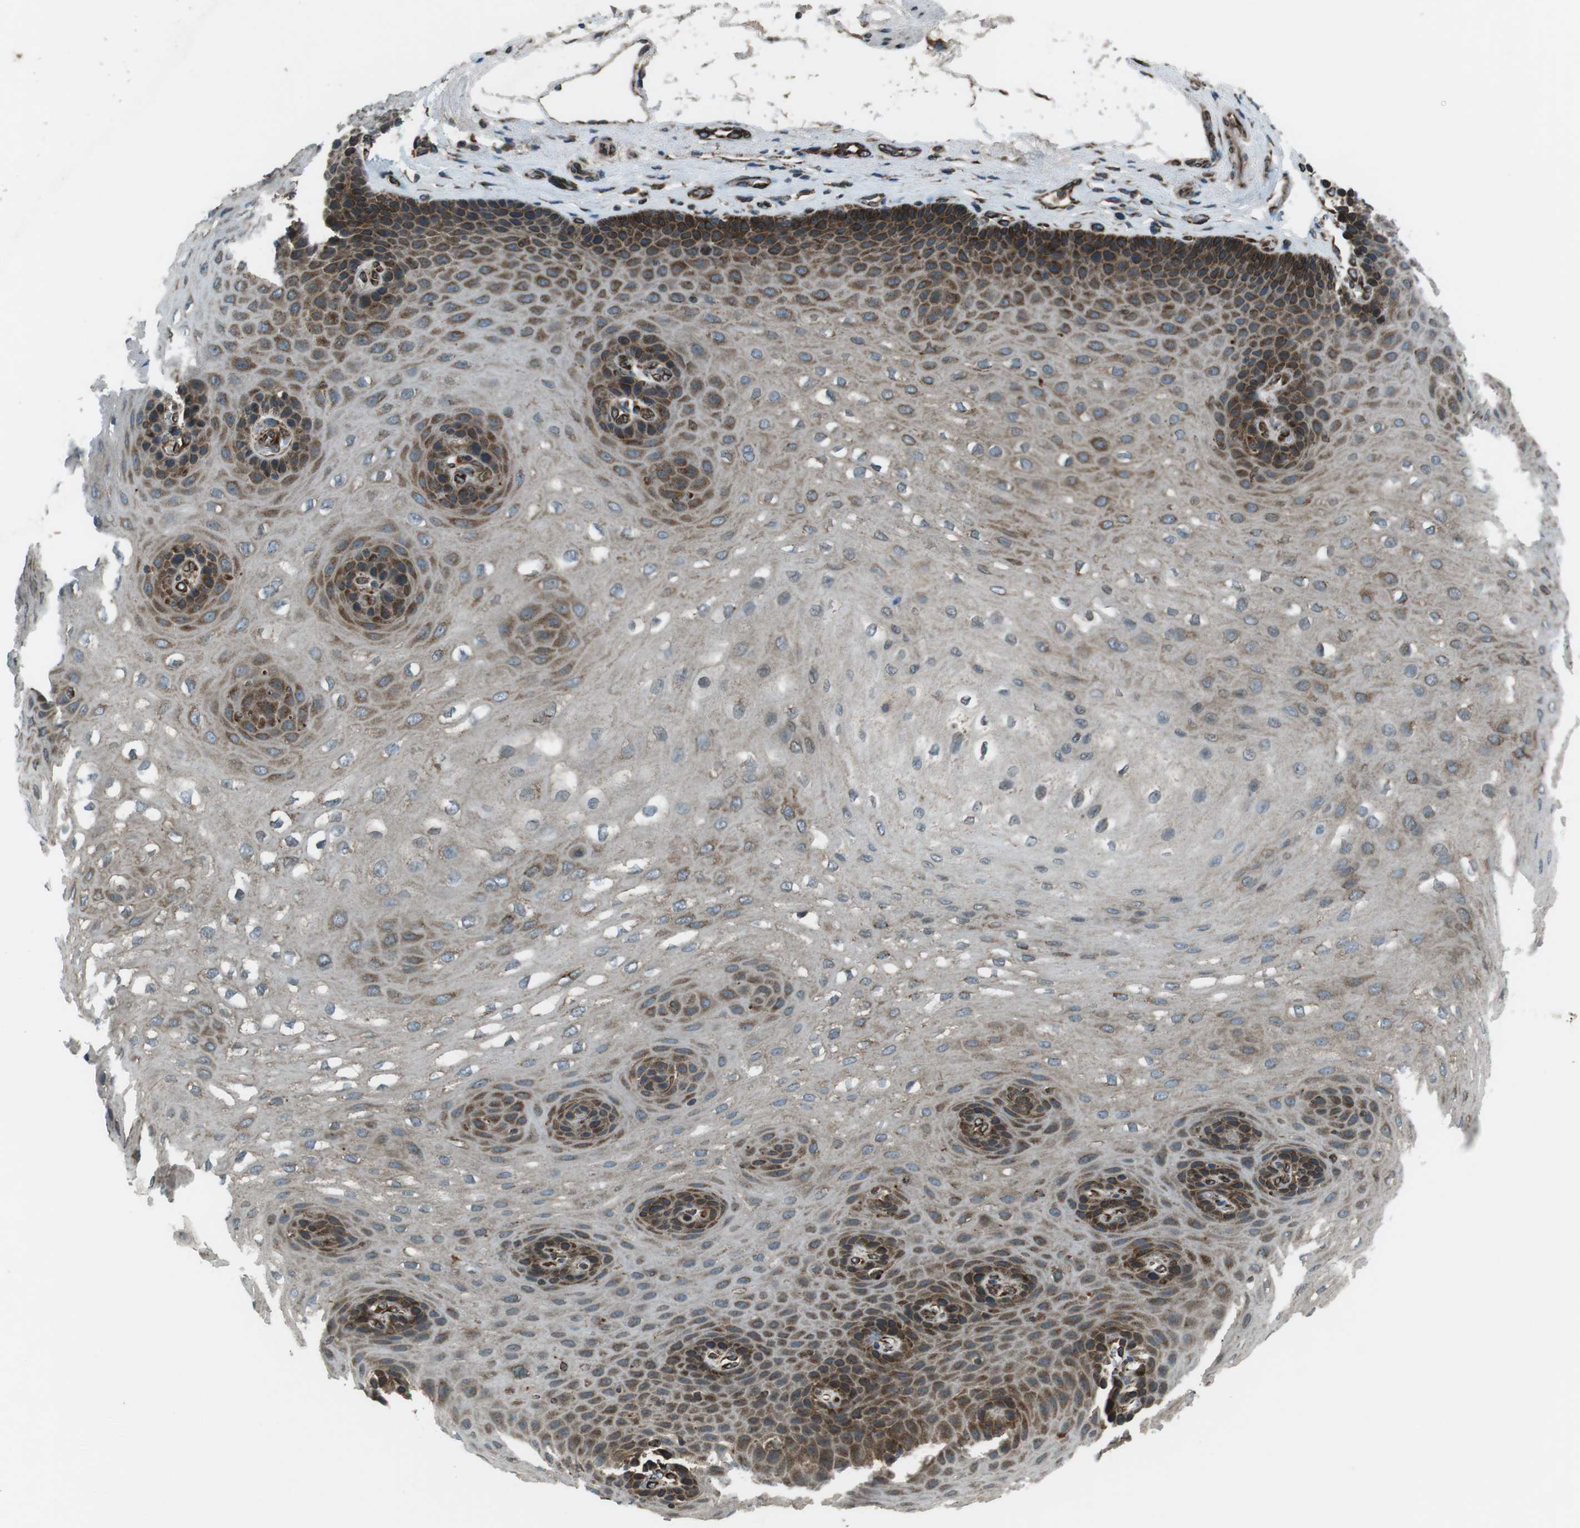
{"staining": {"intensity": "strong", "quantity": ">75%", "location": "cytoplasmic/membranous"}, "tissue": "esophagus", "cell_type": "Squamous epithelial cells", "image_type": "normal", "snomed": [{"axis": "morphology", "description": "Normal tissue, NOS"}, {"axis": "topography", "description": "Esophagus"}], "caption": "Esophagus stained with a protein marker displays strong staining in squamous epithelial cells.", "gene": "KTN1", "patient": {"sex": "female", "age": 72}}